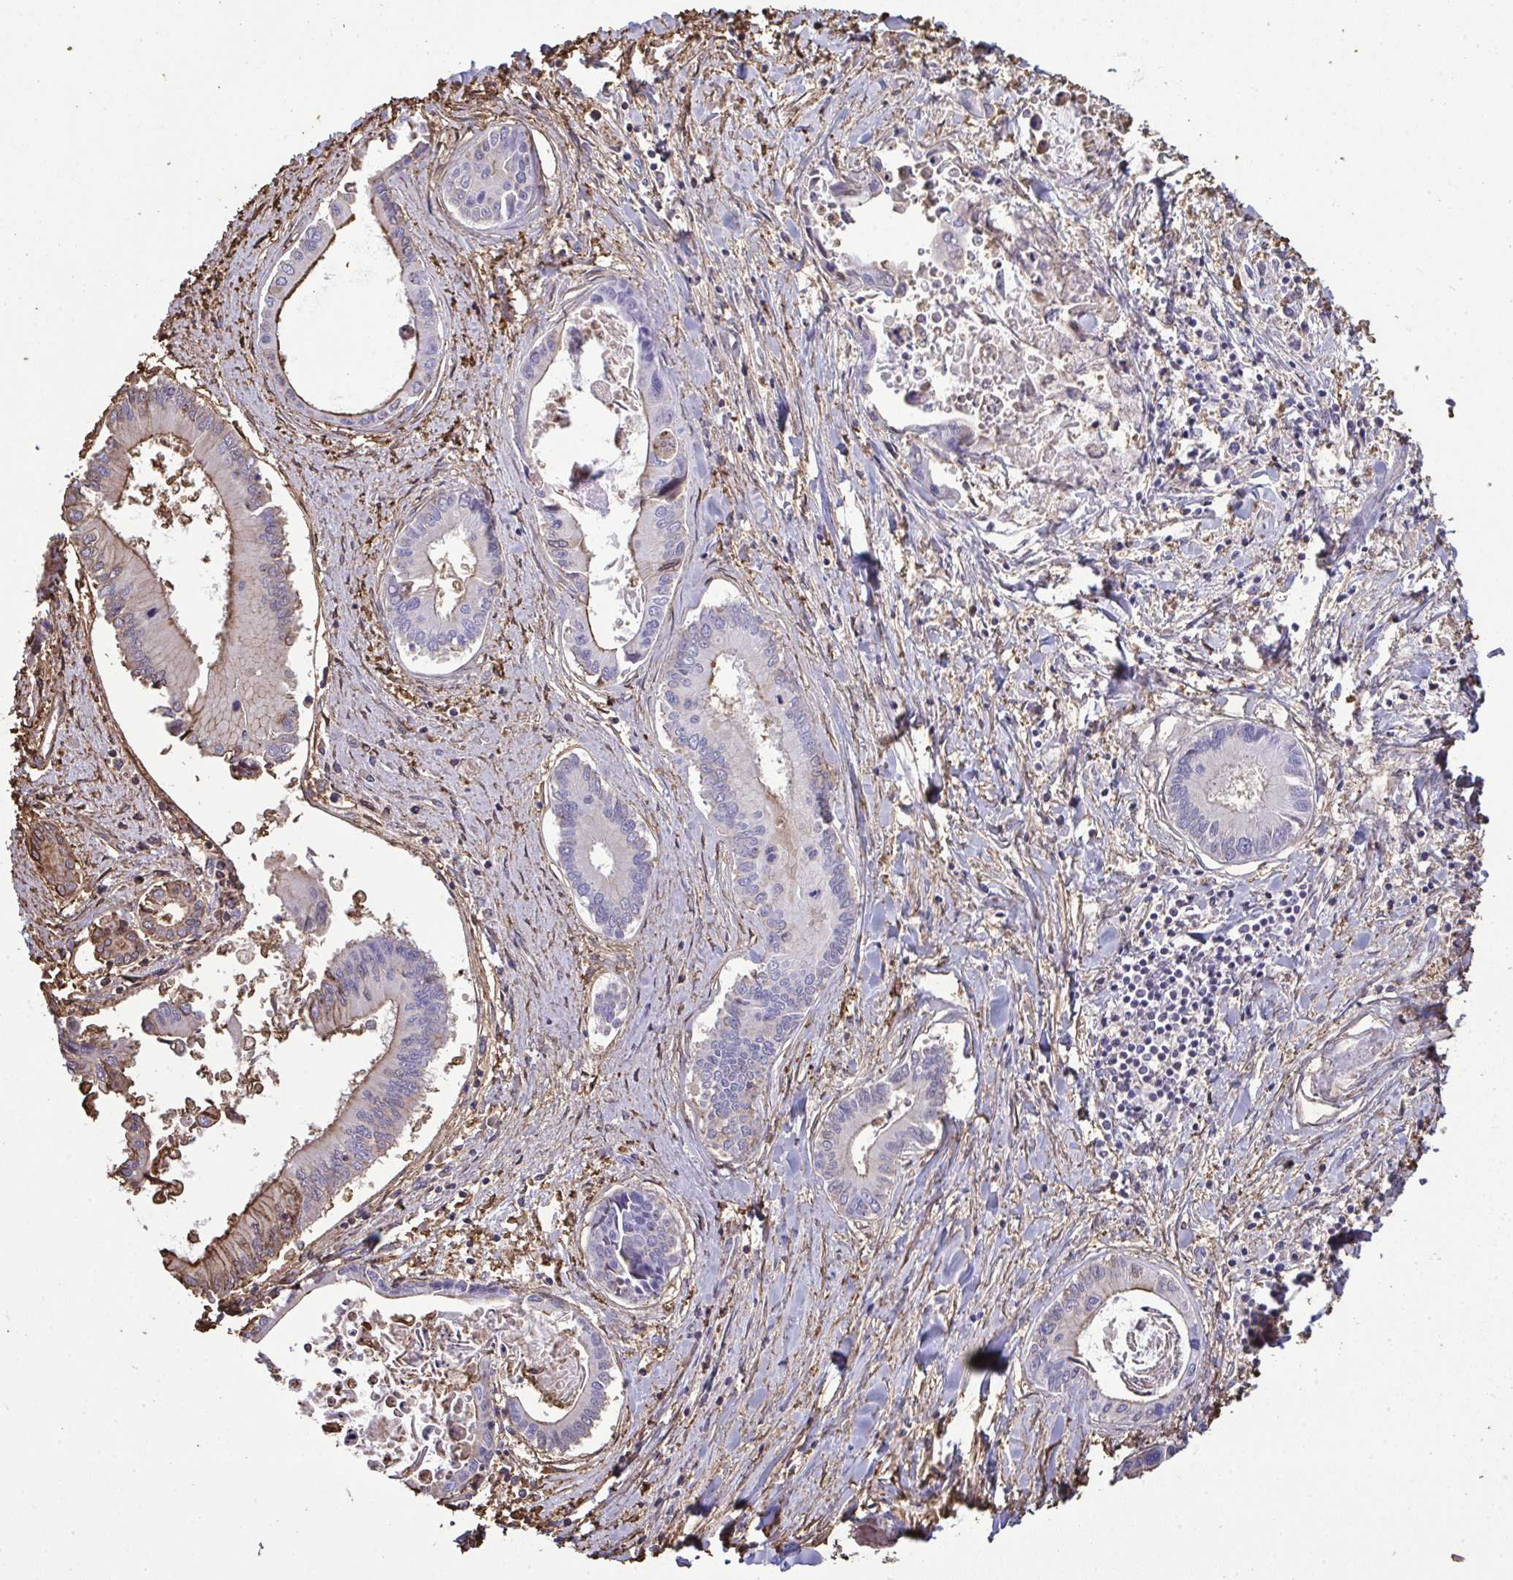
{"staining": {"intensity": "moderate", "quantity": "<25%", "location": "cytoplasmic/membranous"}, "tissue": "liver cancer", "cell_type": "Tumor cells", "image_type": "cancer", "snomed": [{"axis": "morphology", "description": "Cholangiocarcinoma"}, {"axis": "topography", "description": "Liver"}], "caption": "Immunohistochemical staining of human liver cancer exhibits low levels of moderate cytoplasmic/membranous positivity in about <25% of tumor cells.", "gene": "ANXA5", "patient": {"sex": "male", "age": 66}}